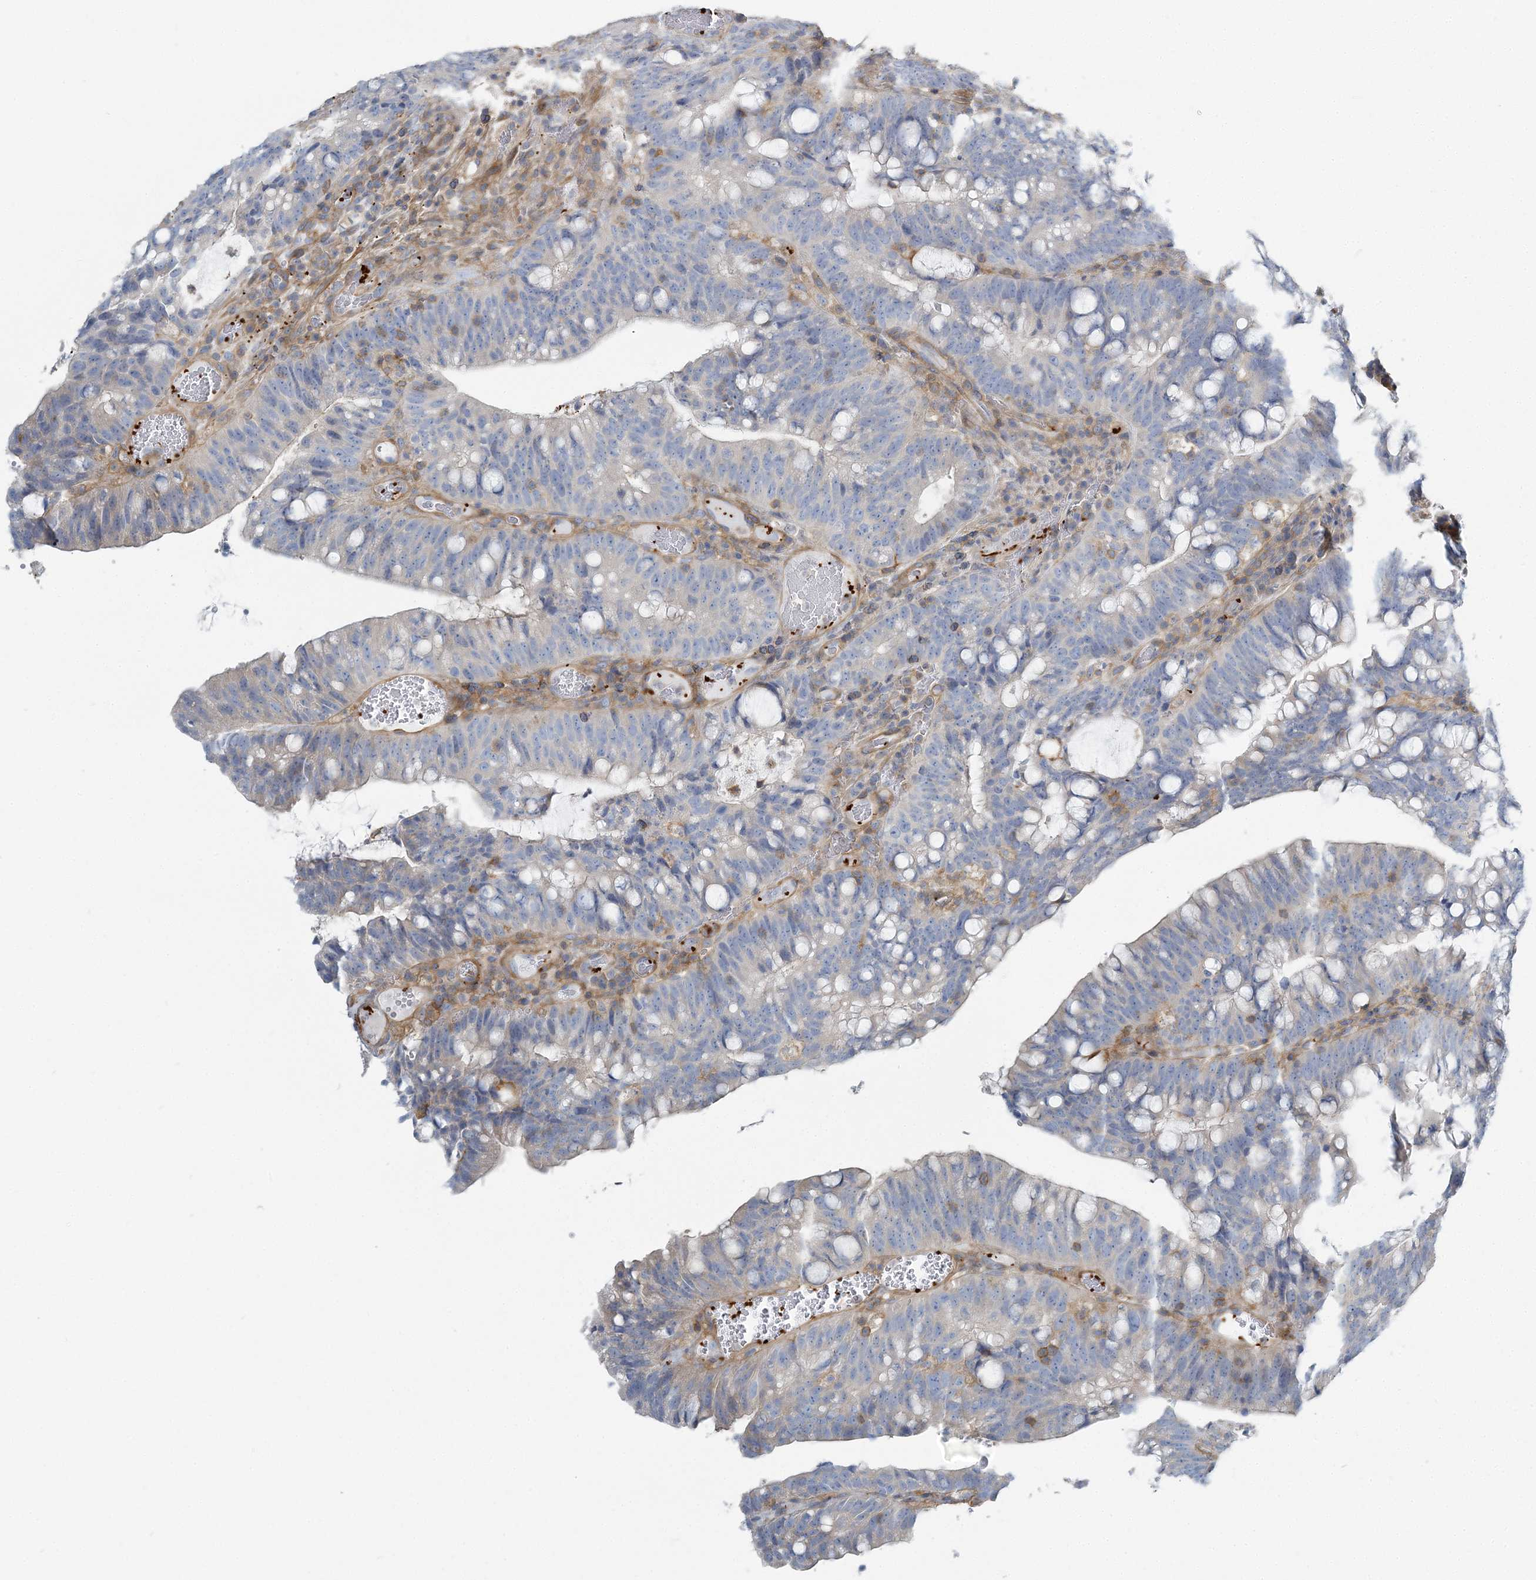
{"staining": {"intensity": "negative", "quantity": "none", "location": "none"}, "tissue": "colorectal cancer", "cell_type": "Tumor cells", "image_type": "cancer", "snomed": [{"axis": "morphology", "description": "Adenocarcinoma, NOS"}, {"axis": "topography", "description": "Colon"}], "caption": "IHC of human adenocarcinoma (colorectal) displays no staining in tumor cells.", "gene": "CUEDC2", "patient": {"sex": "female", "age": 66}}